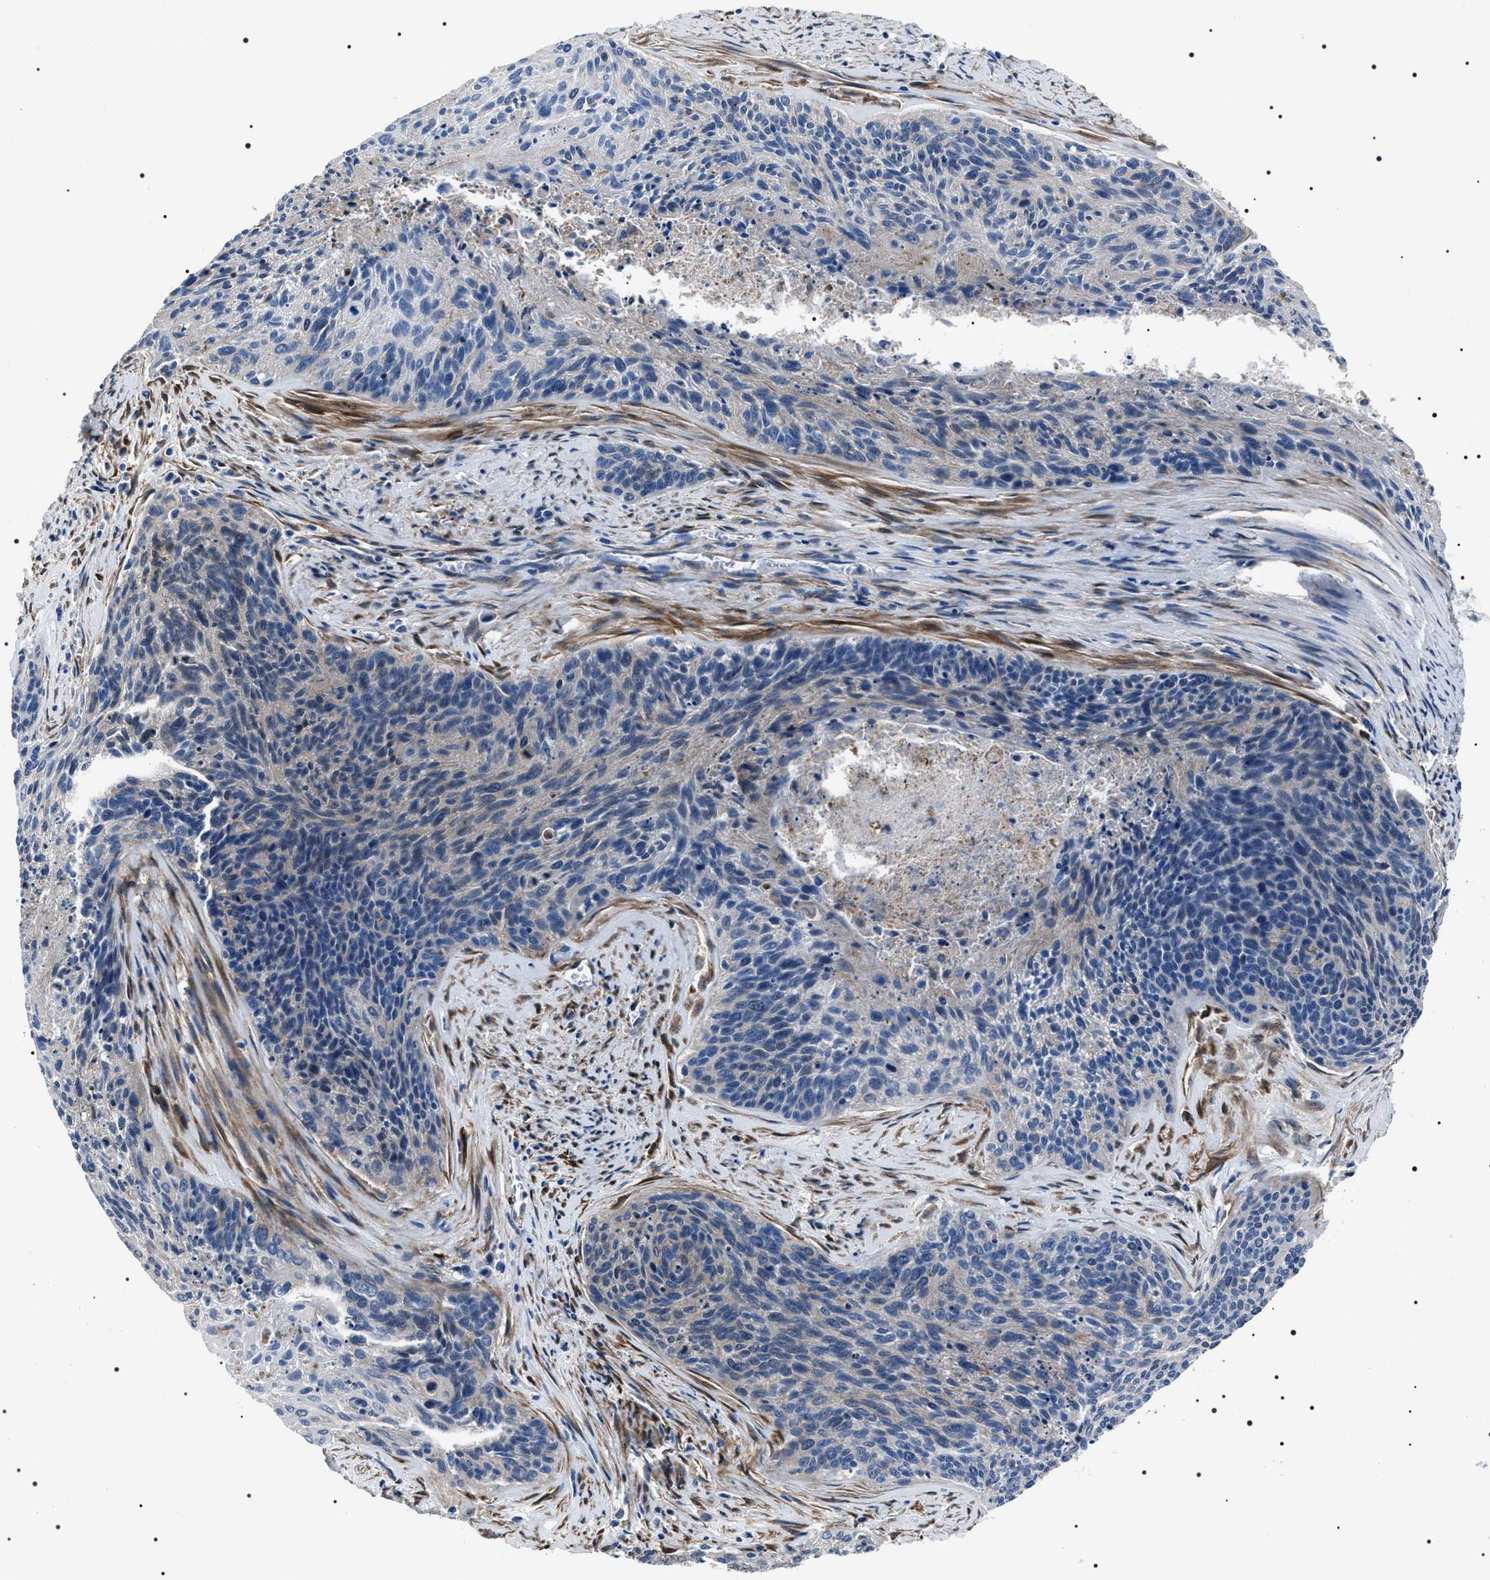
{"staining": {"intensity": "negative", "quantity": "none", "location": "none"}, "tissue": "cervical cancer", "cell_type": "Tumor cells", "image_type": "cancer", "snomed": [{"axis": "morphology", "description": "Squamous cell carcinoma, NOS"}, {"axis": "topography", "description": "Cervix"}], "caption": "Tumor cells show no significant expression in cervical cancer.", "gene": "BAG2", "patient": {"sex": "female", "age": 55}}